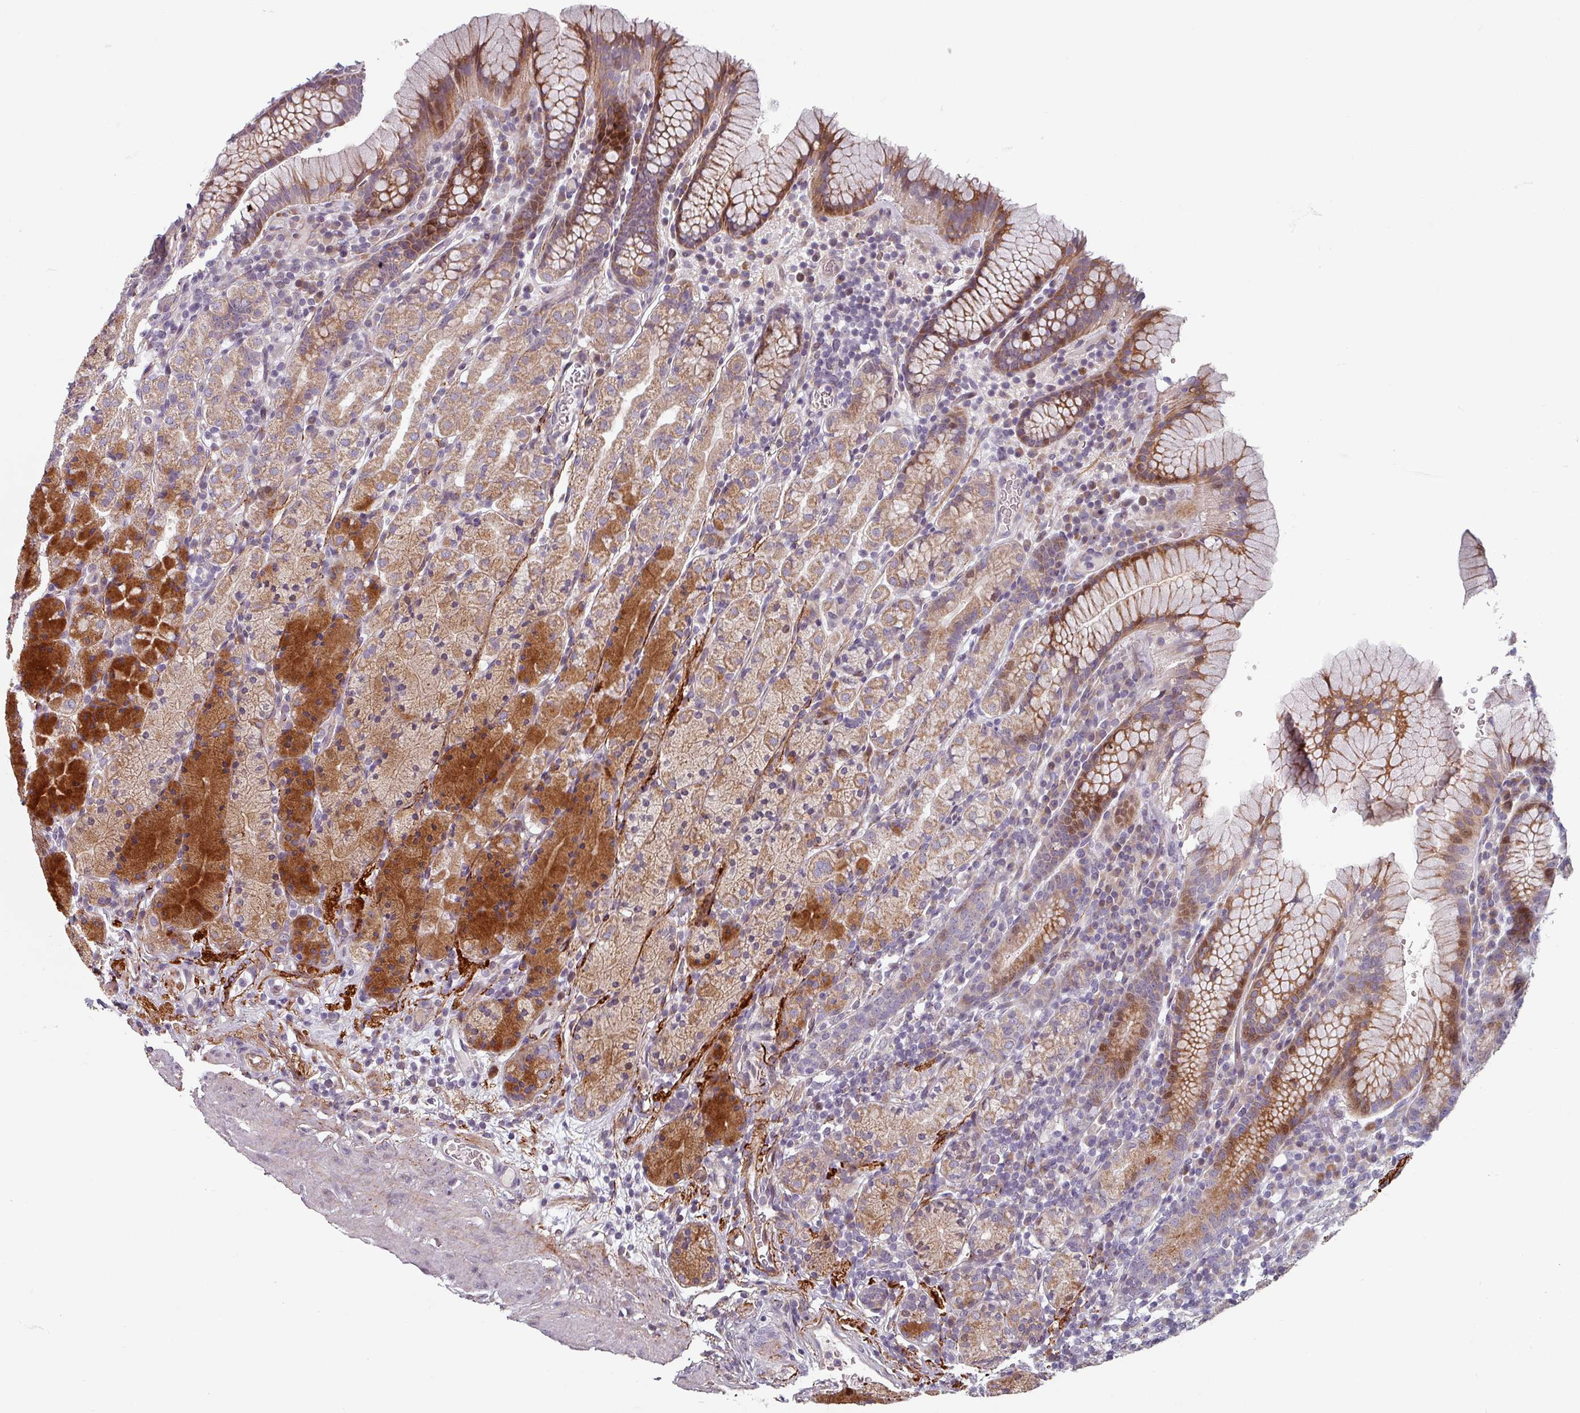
{"staining": {"intensity": "moderate", "quantity": "25%-75%", "location": "cytoplasmic/membranous"}, "tissue": "stomach", "cell_type": "Glandular cells", "image_type": "normal", "snomed": [{"axis": "morphology", "description": "Normal tissue, NOS"}, {"axis": "topography", "description": "Stomach, upper"}, {"axis": "topography", "description": "Stomach"}], "caption": "Moderate cytoplasmic/membranous staining for a protein is present in approximately 25%-75% of glandular cells of benign stomach using IHC.", "gene": "CYB5RL", "patient": {"sex": "male", "age": 62}}